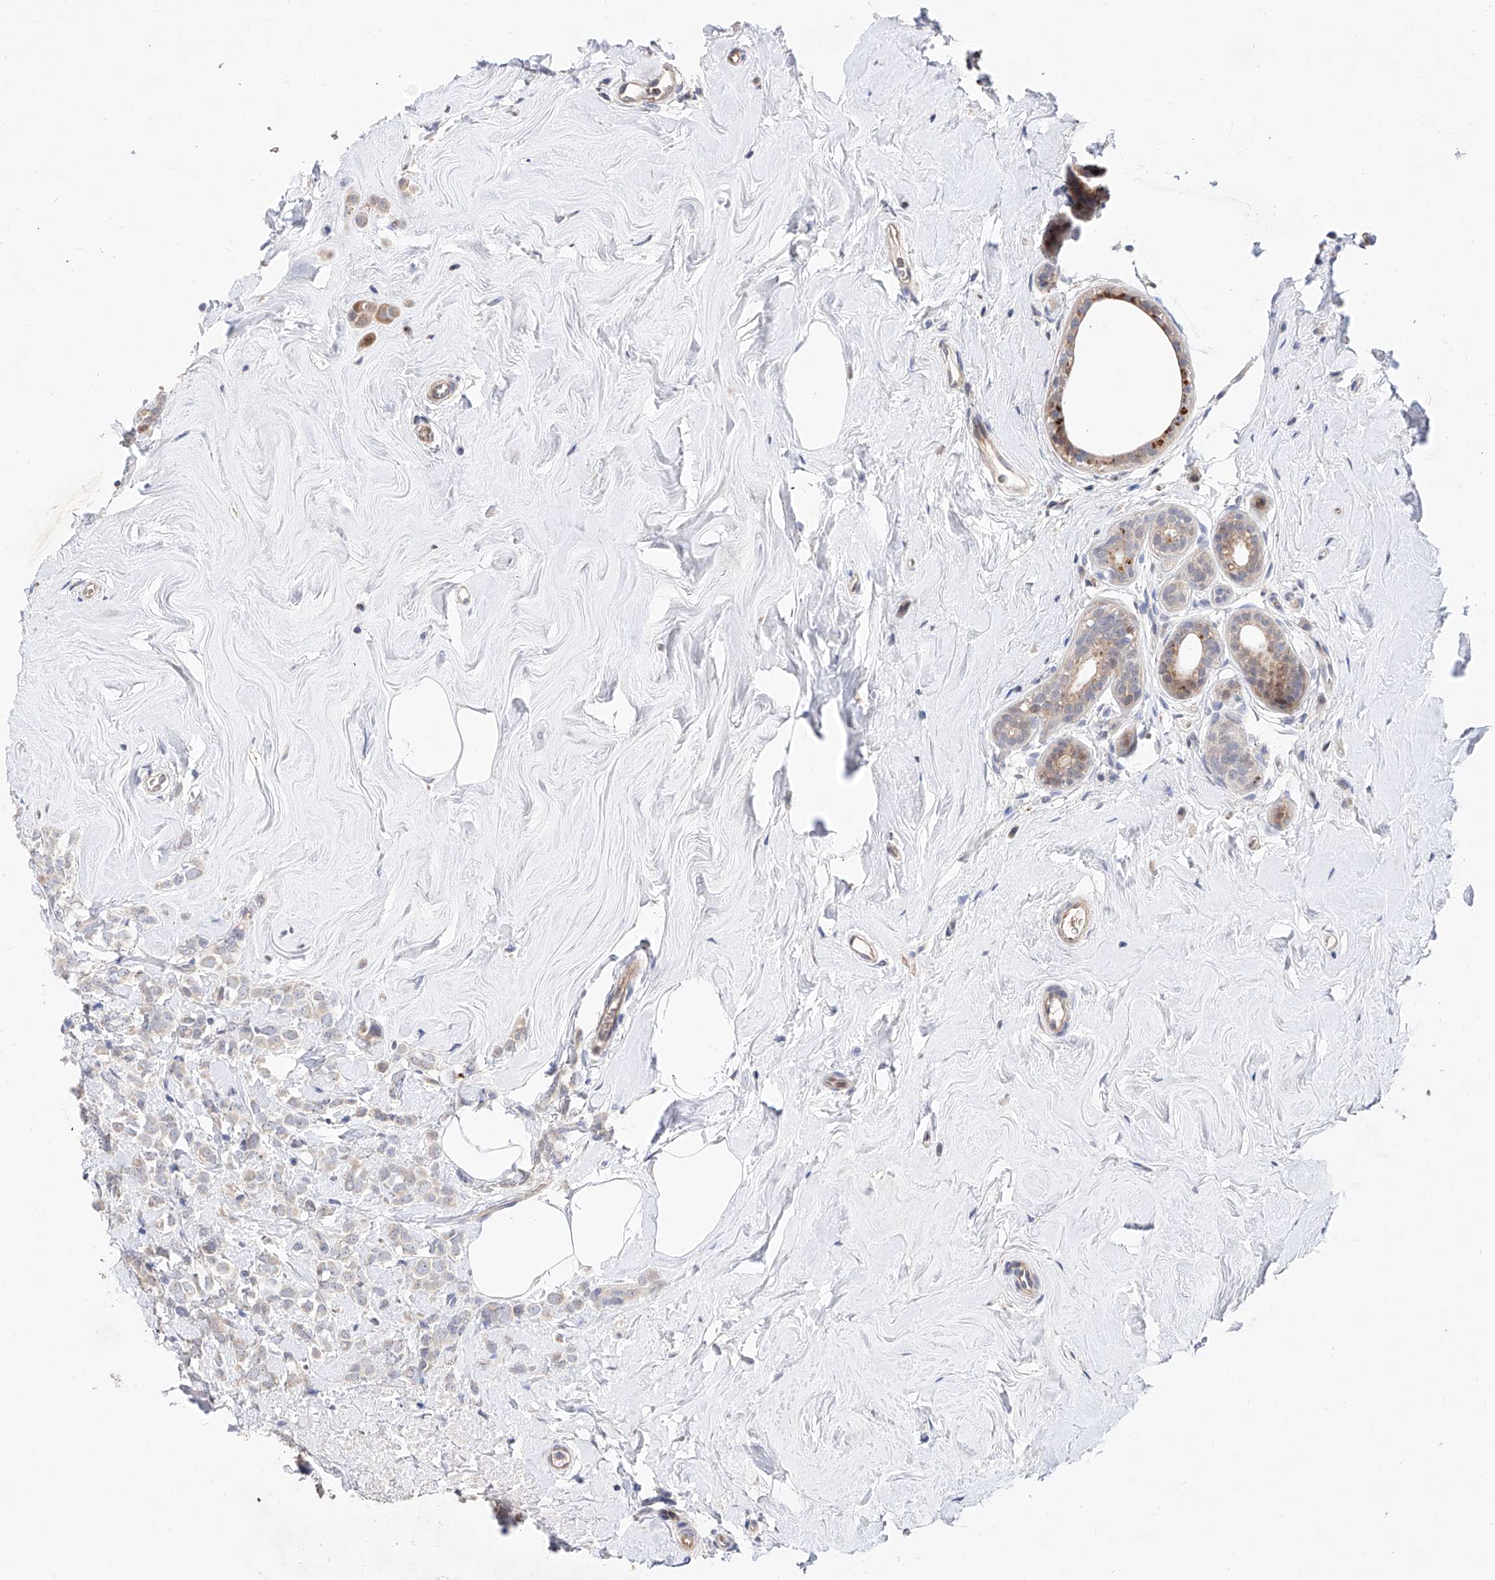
{"staining": {"intensity": "negative", "quantity": "none", "location": "none"}, "tissue": "breast cancer", "cell_type": "Tumor cells", "image_type": "cancer", "snomed": [{"axis": "morphology", "description": "Lobular carcinoma"}, {"axis": "topography", "description": "Breast"}], "caption": "Micrograph shows no significant protein staining in tumor cells of breast cancer.", "gene": "FUCA2", "patient": {"sex": "female", "age": 47}}